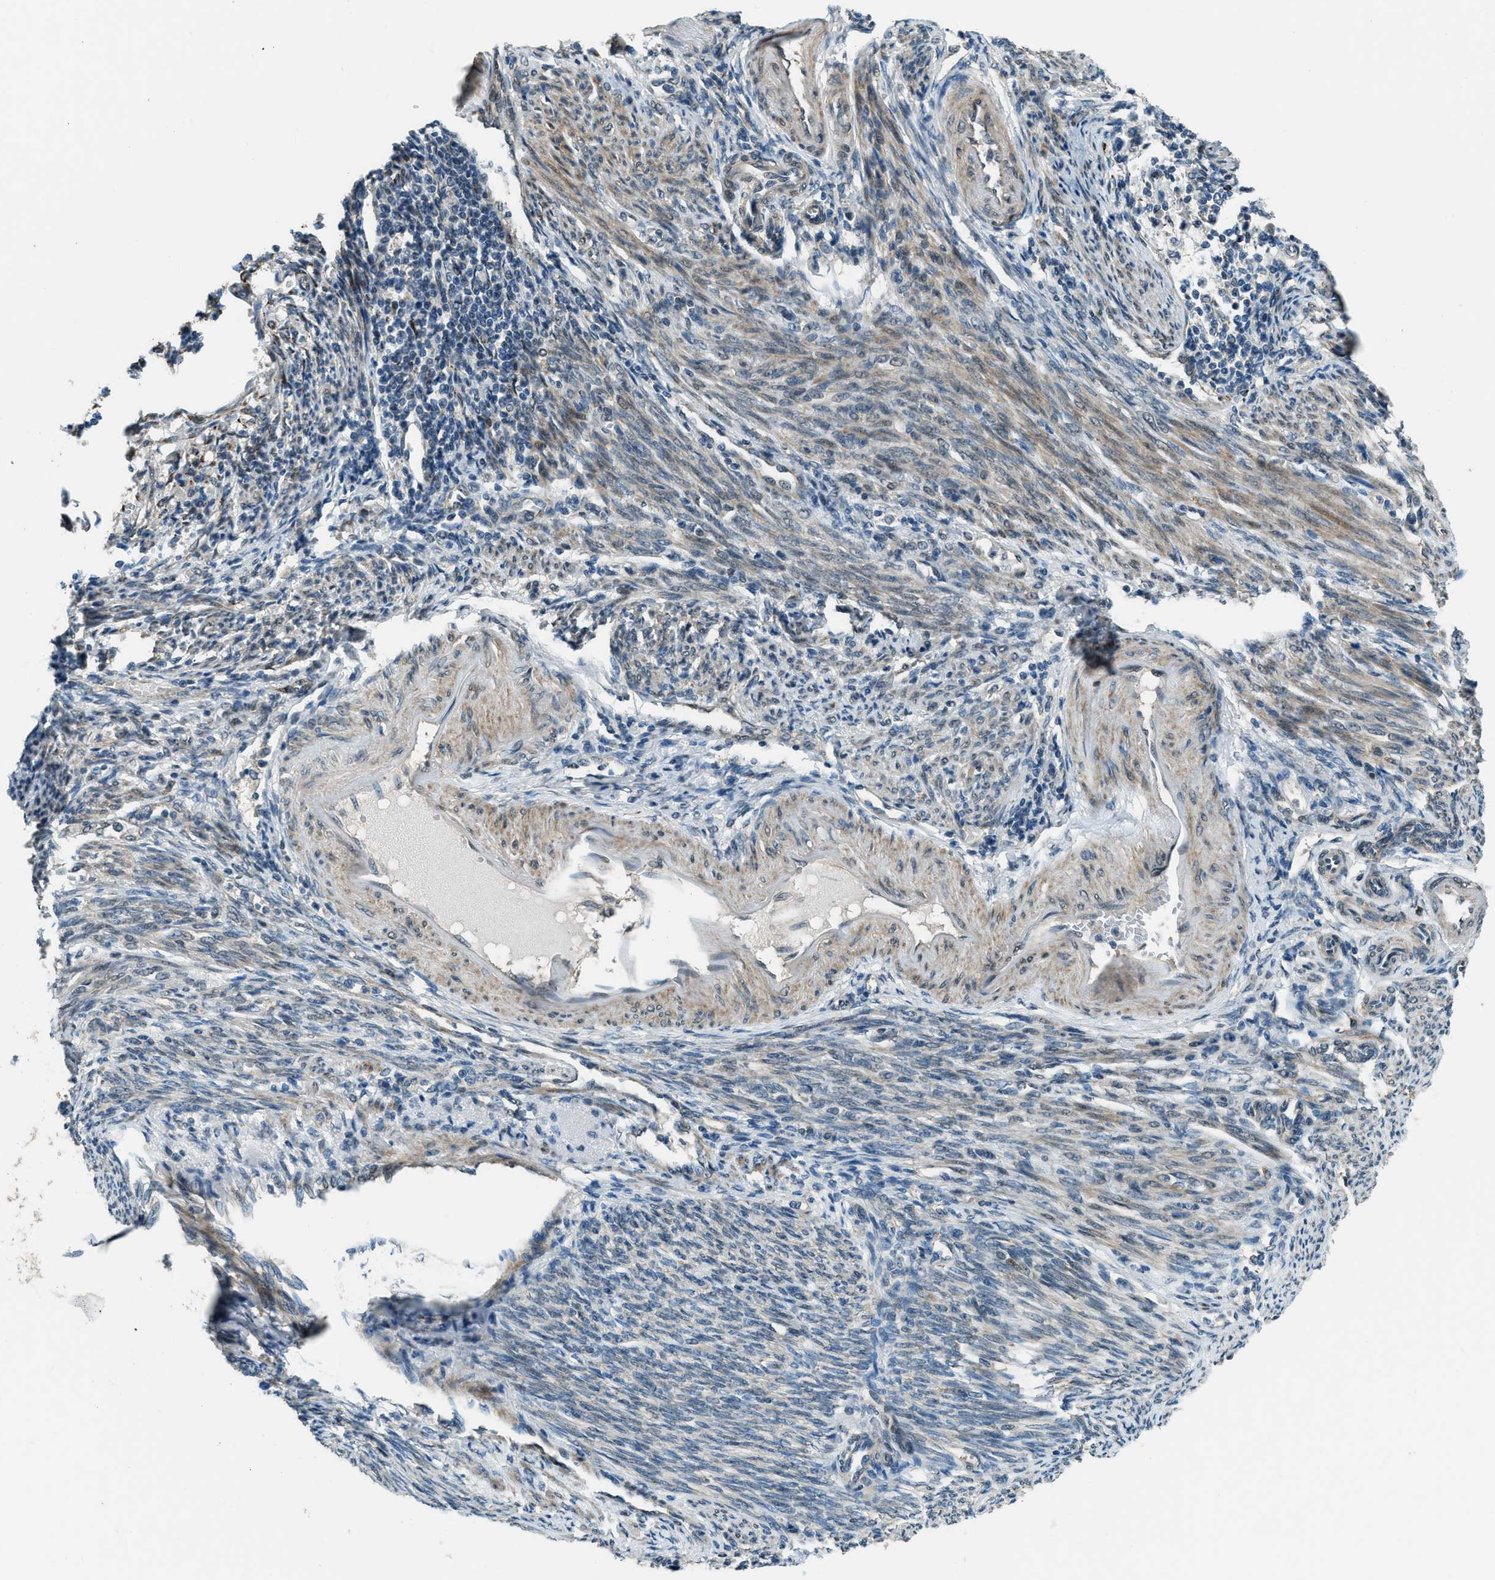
{"staining": {"intensity": "negative", "quantity": "none", "location": "none"}, "tissue": "endometrial cancer", "cell_type": "Tumor cells", "image_type": "cancer", "snomed": [{"axis": "morphology", "description": "Adenocarcinoma, NOS"}, {"axis": "topography", "description": "Endometrium"}], "caption": "DAB (3,3'-diaminobenzidine) immunohistochemical staining of human endometrial cancer (adenocarcinoma) reveals no significant staining in tumor cells.", "gene": "NPEPL1", "patient": {"sex": "female", "age": 58}}